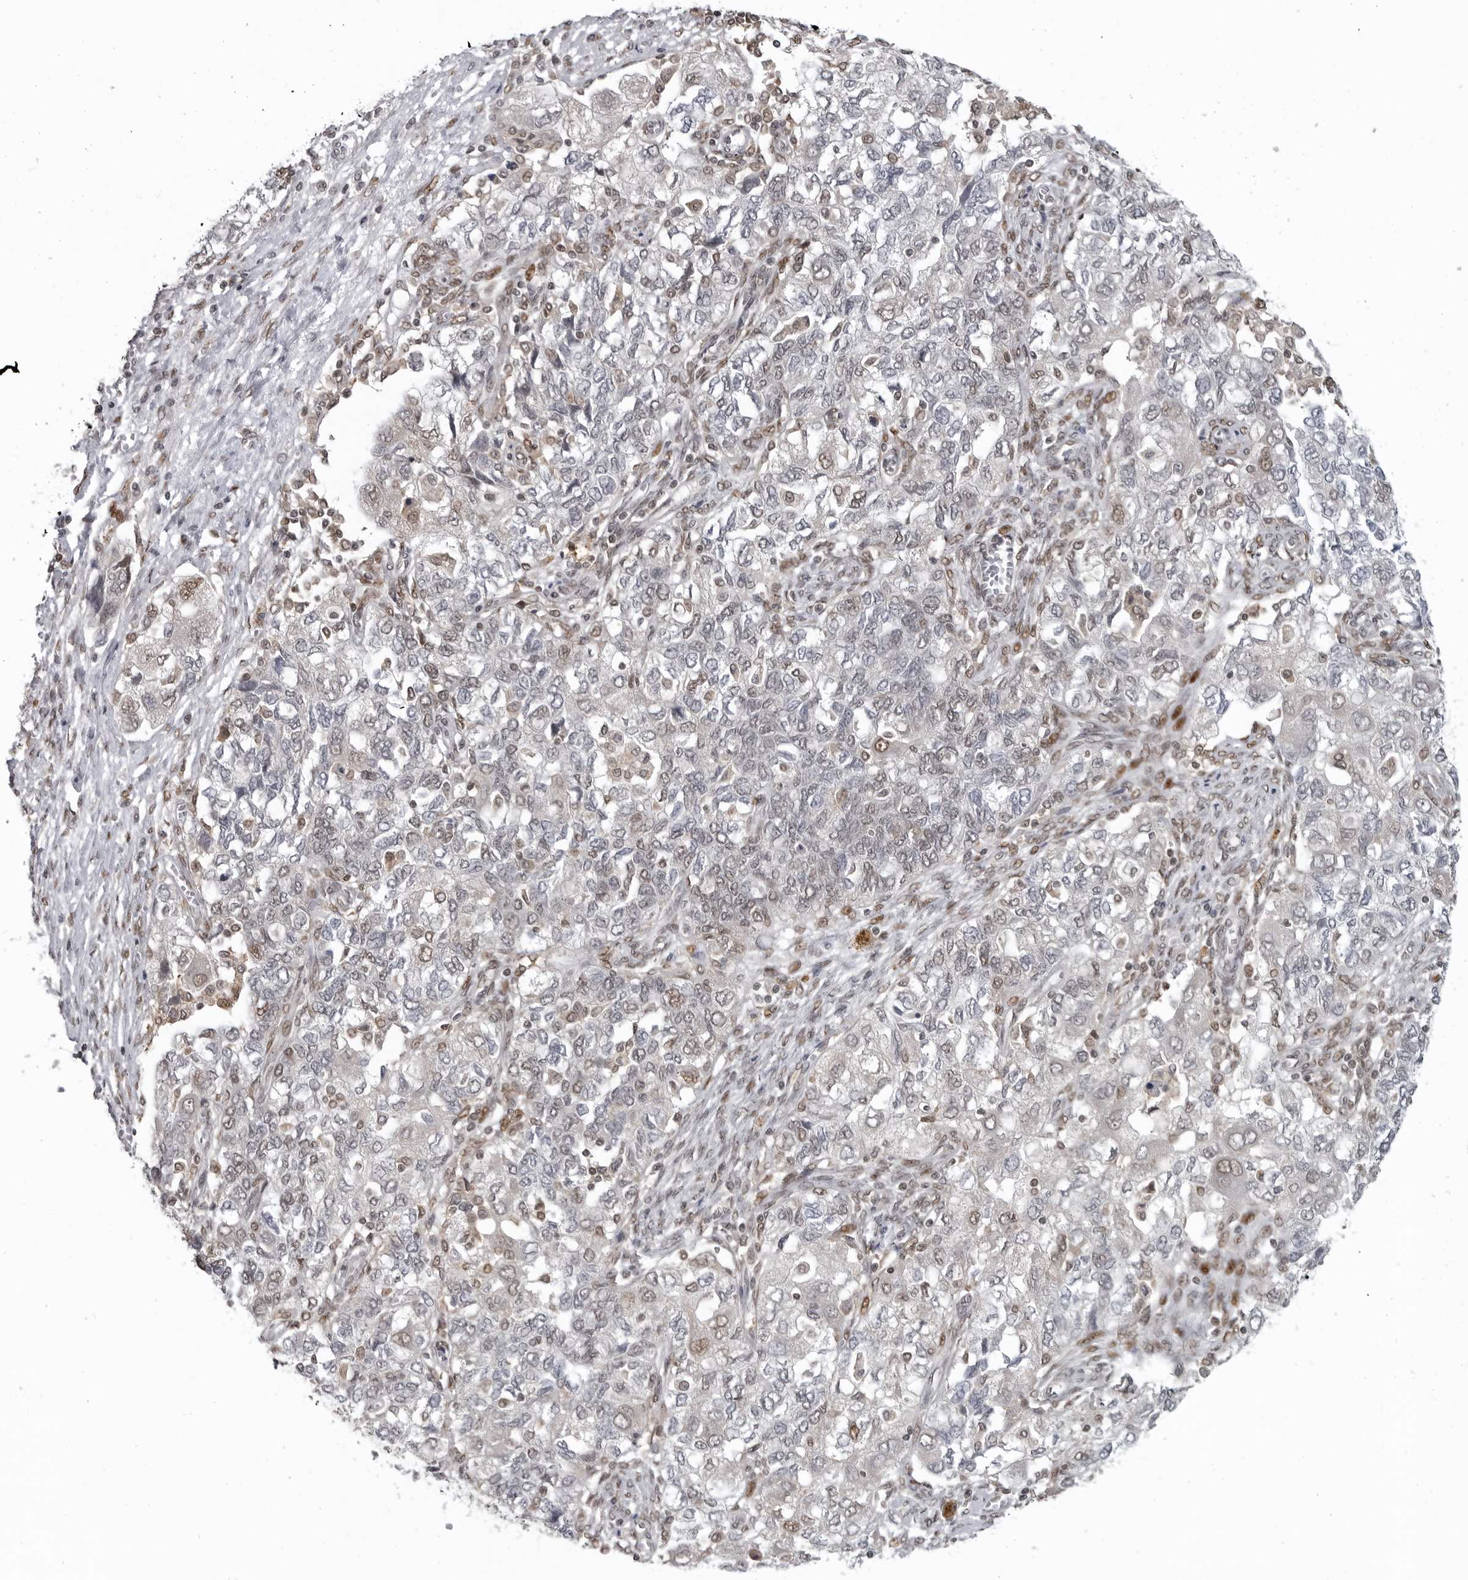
{"staining": {"intensity": "weak", "quantity": "<25%", "location": "nuclear"}, "tissue": "ovarian cancer", "cell_type": "Tumor cells", "image_type": "cancer", "snomed": [{"axis": "morphology", "description": "Carcinoma, NOS"}, {"axis": "morphology", "description": "Cystadenocarcinoma, serous, NOS"}, {"axis": "topography", "description": "Ovary"}], "caption": "Immunohistochemistry image of ovarian carcinoma stained for a protein (brown), which displays no positivity in tumor cells.", "gene": "C8orf58", "patient": {"sex": "female", "age": 69}}